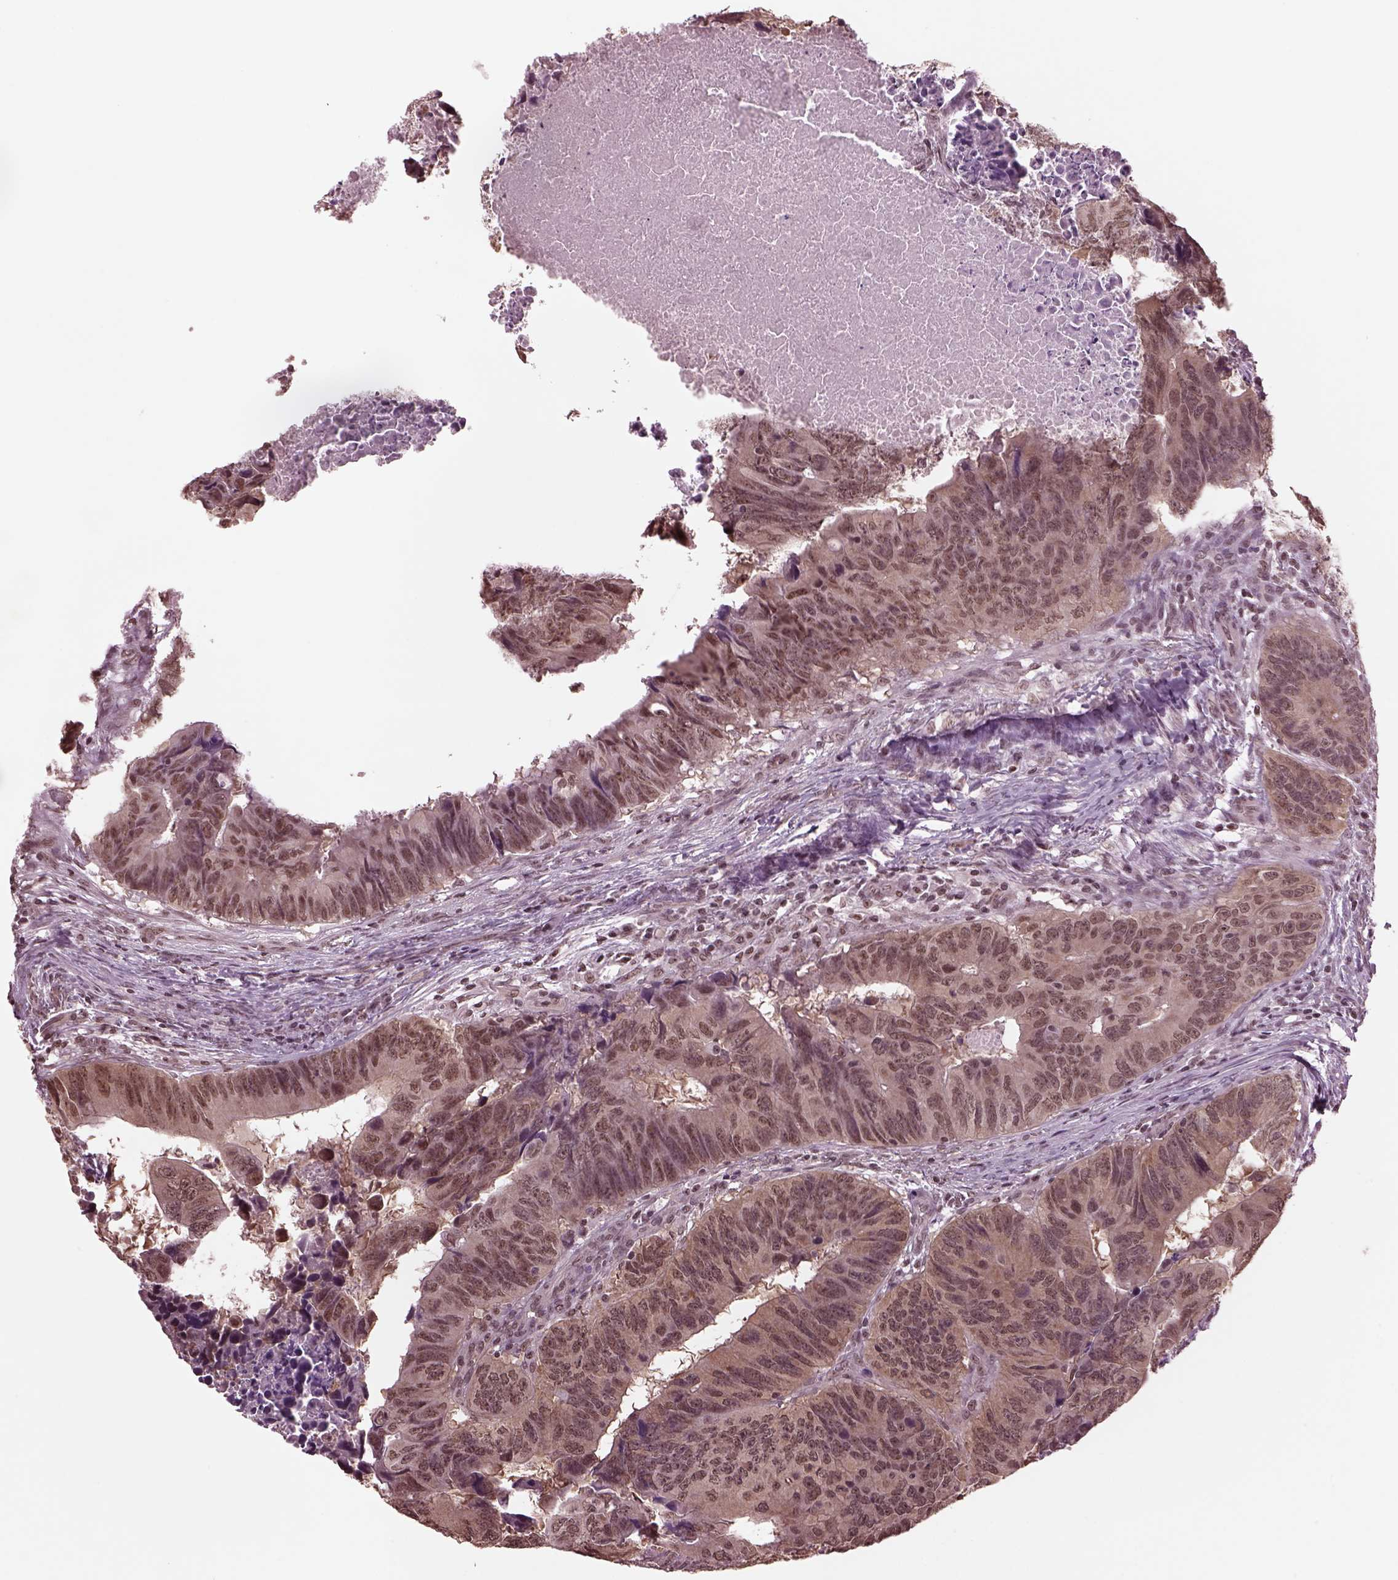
{"staining": {"intensity": "weak", "quantity": ">75%", "location": "cytoplasmic/membranous,nuclear"}, "tissue": "colorectal cancer", "cell_type": "Tumor cells", "image_type": "cancer", "snomed": [{"axis": "morphology", "description": "Adenocarcinoma, NOS"}, {"axis": "topography", "description": "Colon"}], "caption": "Protein staining reveals weak cytoplasmic/membranous and nuclear staining in about >75% of tumor cells in colorectal adenocarcinoma.", "gene": "RUVBL2", "patient": {"sex": "female", "age": 82}}